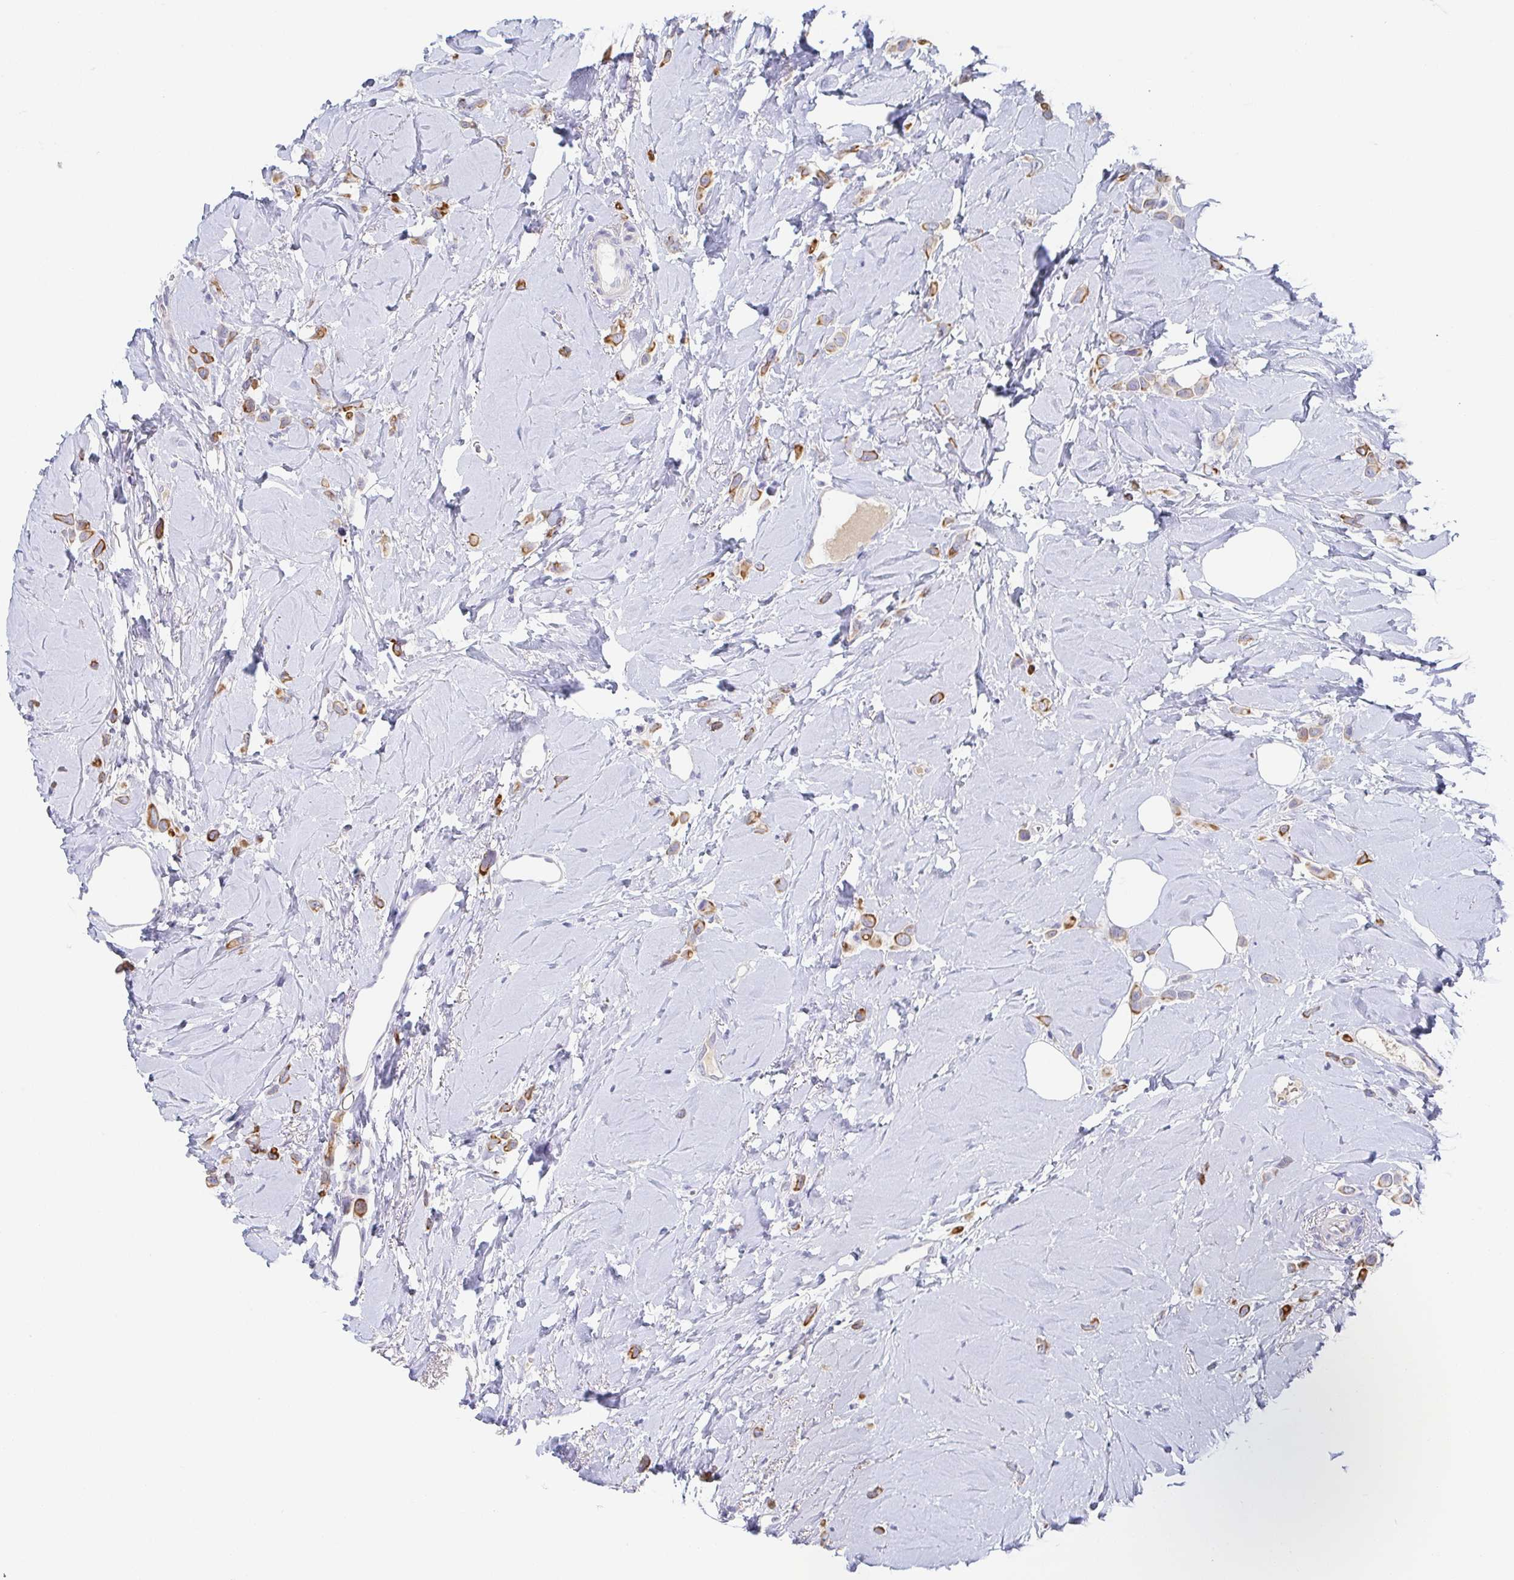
{"staining": {"intensity": "moderate", "quantity": ">75%", "location": "cytoplasmic/membranous"}, "tissue": "breast cancer", "cell_type": "Tumor cells", "image_type": "cancer", "snomed": [{"axis": "morphology", "description": "Lobular carcinoma"}, {"axis": "topography", "description": "Breast"}], "caption": "This is a micrograph of immunohistochemistry staining of breast cancer, which shows moderate staining in the cytoplasmic/membranous of tumor cells.", "gene": "RHOV", "patient": {"sex": "female", "age": 66}}